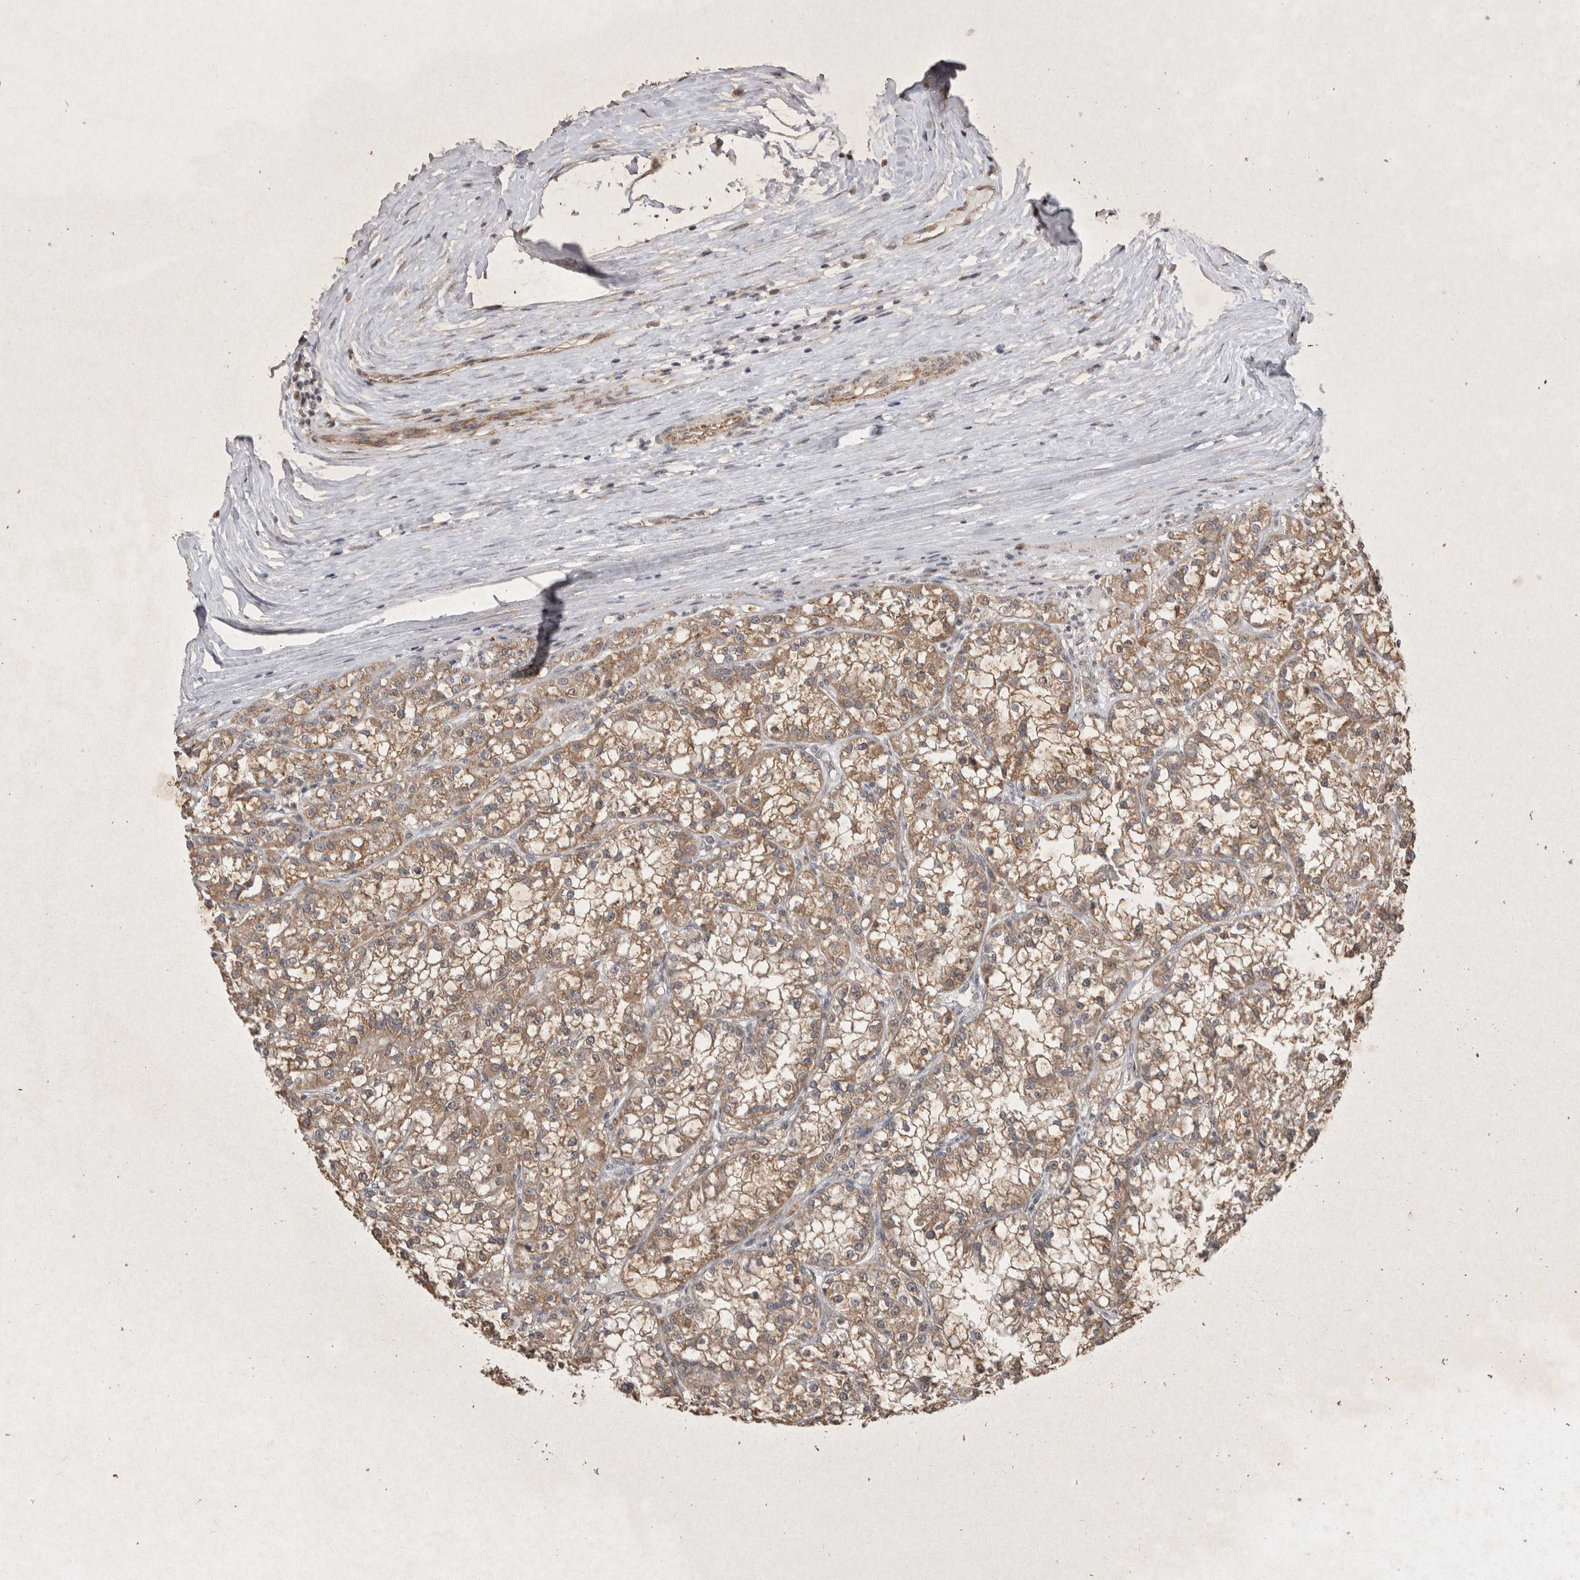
{"staining": {"intensity": "moderate", "quantity": ">75%", "location": "cytoplasmic/membranous"}, "tissue": "renal cancer", "cell_type": "Tumor cells", "image_type": "cancer", "snomed": [{"axis": "morphology", "description": "Adenocarcinoma, NOS"}, {"axis": "topography", "description": "Kidney"}], "caption": "Protein staining displays moderate cytoplasmic/membranous staining in approximately >75% of tumor cells in adenocarcinoma (renal).", "gene": "STK11", "patient": {"sex": "female", "age": 52}}